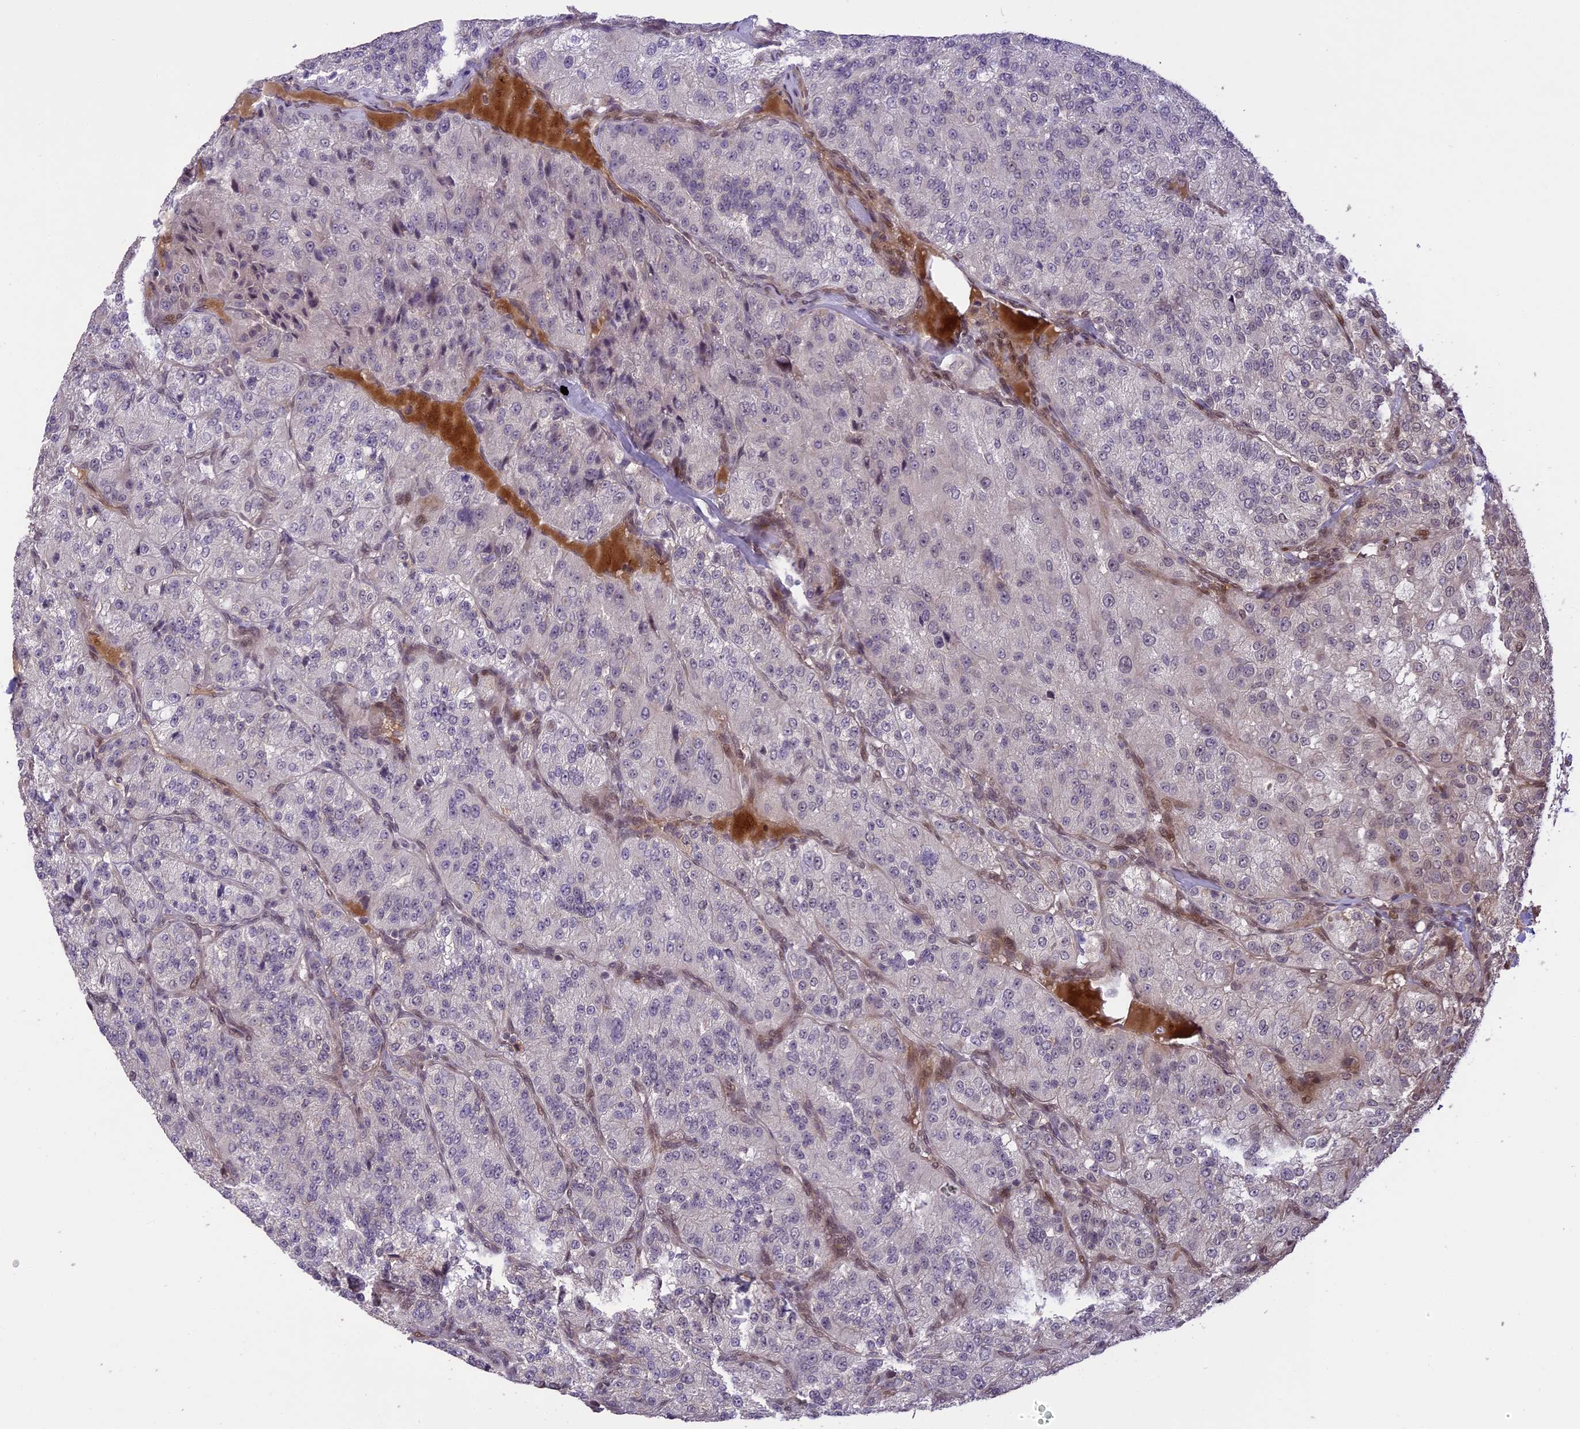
{"staining": {"intensity": "negative", "quantity": "none", "location": "none"}, "tissue": "renal cancer", "cell_type": "Tumor cells", "image_type": "cancer", "snomed": [{"axis": "morphology", "description": "Adenocarcinoma, NOS"}, {"axis": "topography", "description": "Kidney"}], "caption": "This image is of renal adenocarcinoma stained with immunohistochemistry (IHC) to label a protein in brown with the nuclei are counter-stained blue. There is no expression in tumor cells.", "gene": "PRELID2", "patient": {"sex": "female", "age": 63}}